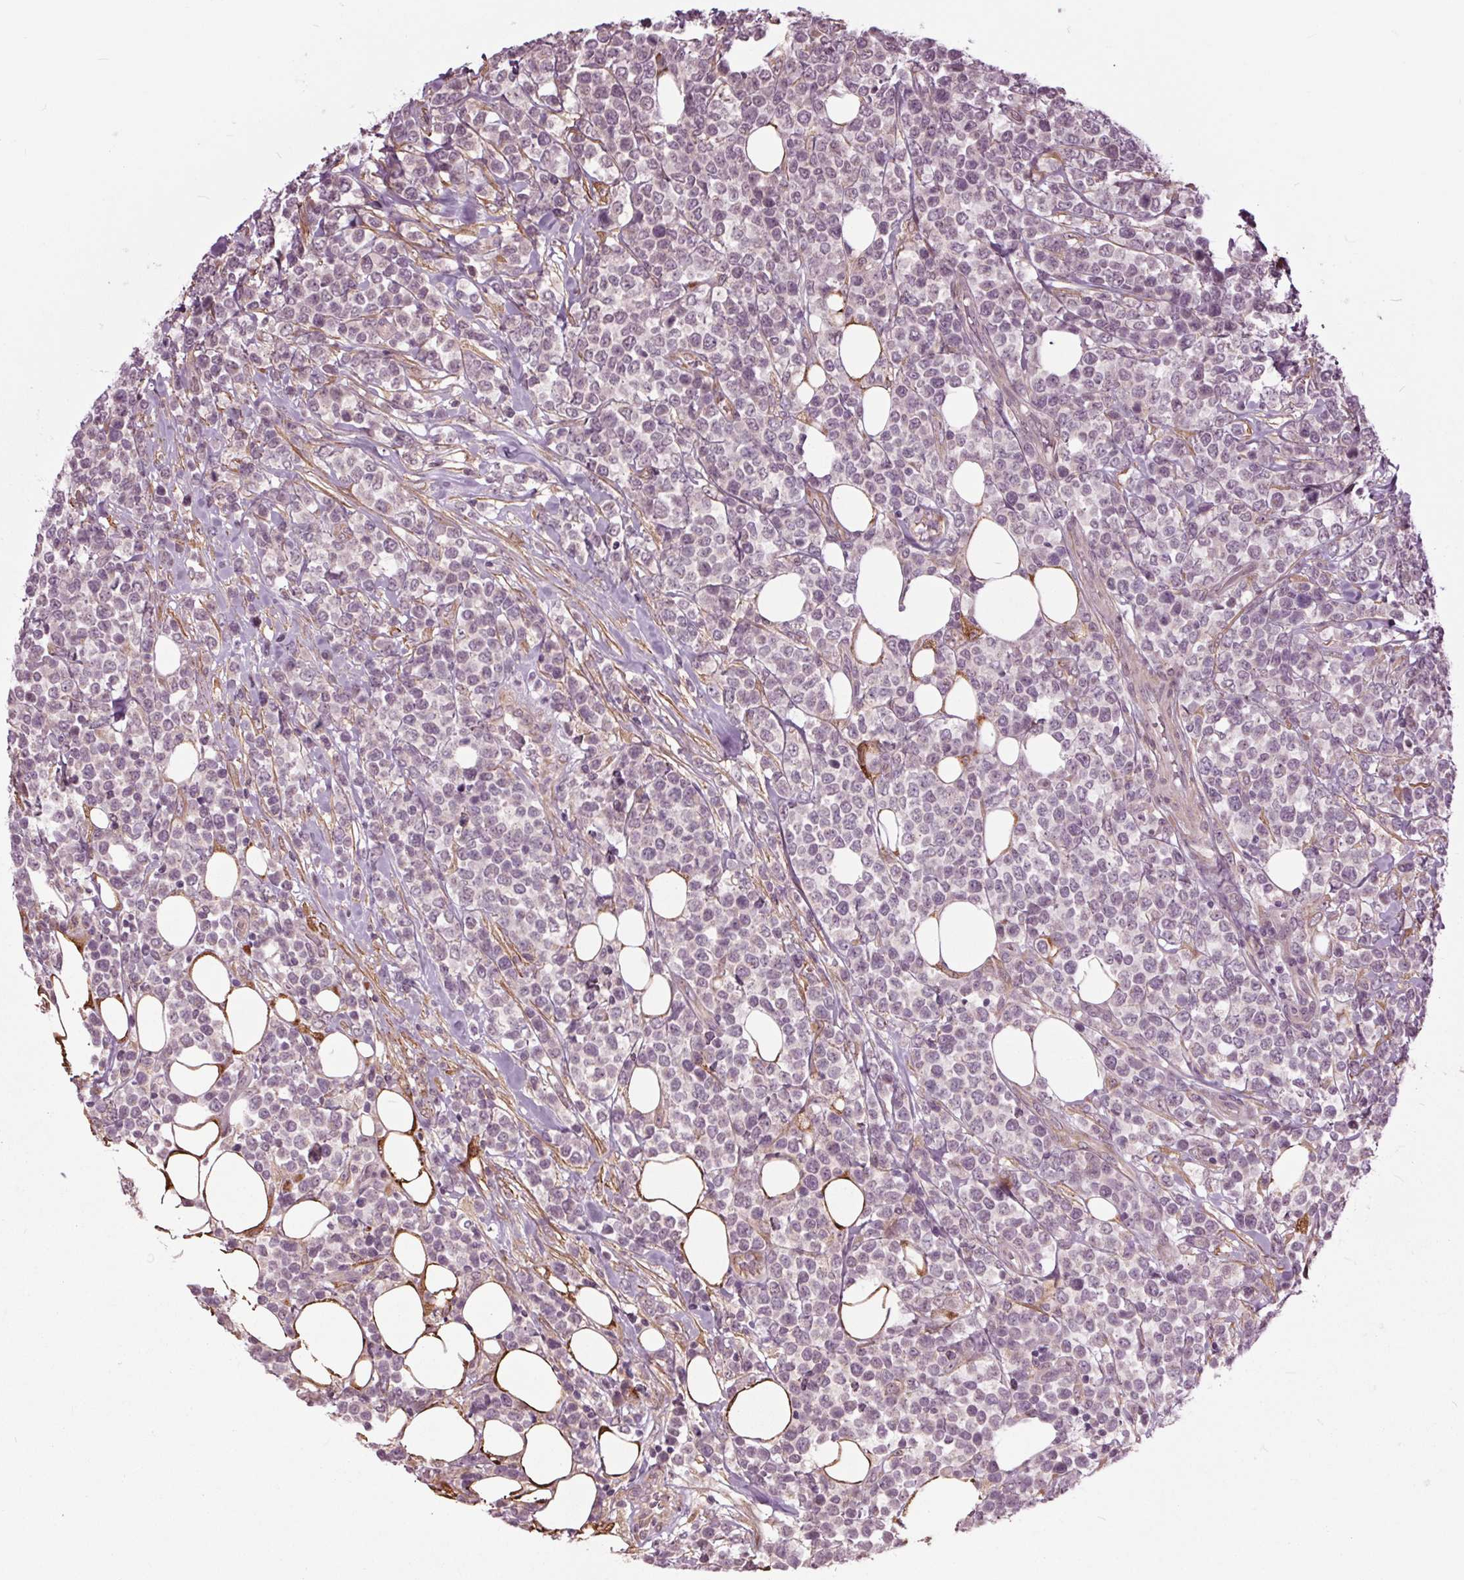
{"staining": {"intensity": "negative", "quantity": "none", "location": "none"}, "tissue": "lymphoma", "cell_type": "Tumor cells", "image_type": "cancer", "snomed": [{"axis": "morphology", "description": "Malignant lymphoma, non-Hodgkin's type, High grade"}, {"axis": "topography", "description": "Soft tissue"}], "caption": "Protein analysis of malignant lymphoma, non-Hodgkin's type (high-grade) demonstrates no significant staining in tumor cells. Brightfield microscopy of IHC stained with DAB (brown) and hematoxylin (blue), captured at high magnification.", "gene": "HAUS5", "patient": {"sex": "female", "age": 56}}